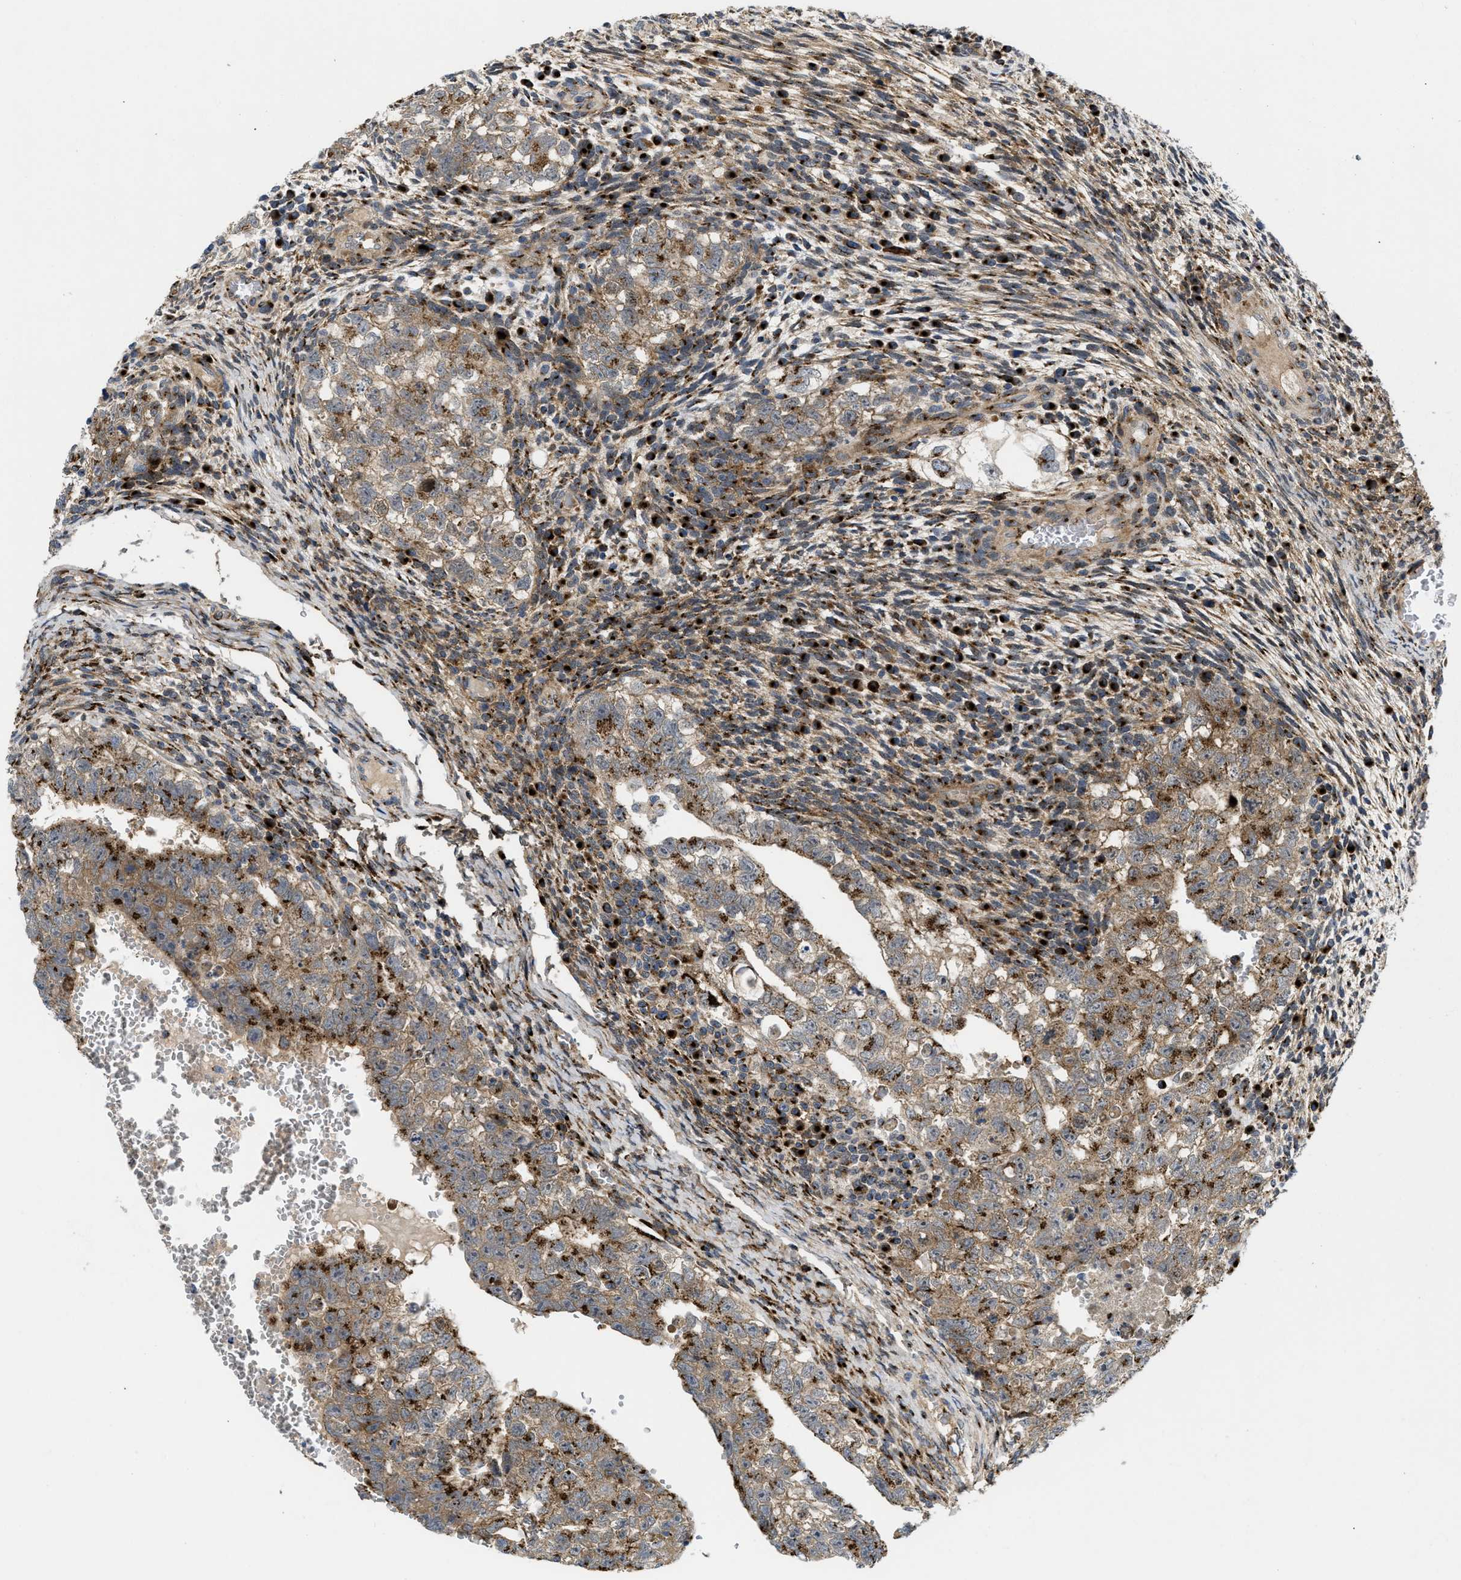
{"staining": {"intensity": "moderate", "quantity": "25%-75%", "location": "cytoplasmic/membranous"}, "tissue": "testis cancer", "cell_type": "Tumor cells", "image_type": "cancer", "snomed": [{"axis": "morphology", "description": "Seminoma, NOS"}, {"axis": "morphology", "description": "Carcinoma, Embryonal, NOS"}, {"axis": "topography", "description": "Testis"}], "caption": "Embryonal carcinoma (testis) stained for a protein exhibits moderate cytoplasmic/membranous positivity in tumor cells.", "gene": "ZNF70", "patient": {"sex": "male", "age": 38}}